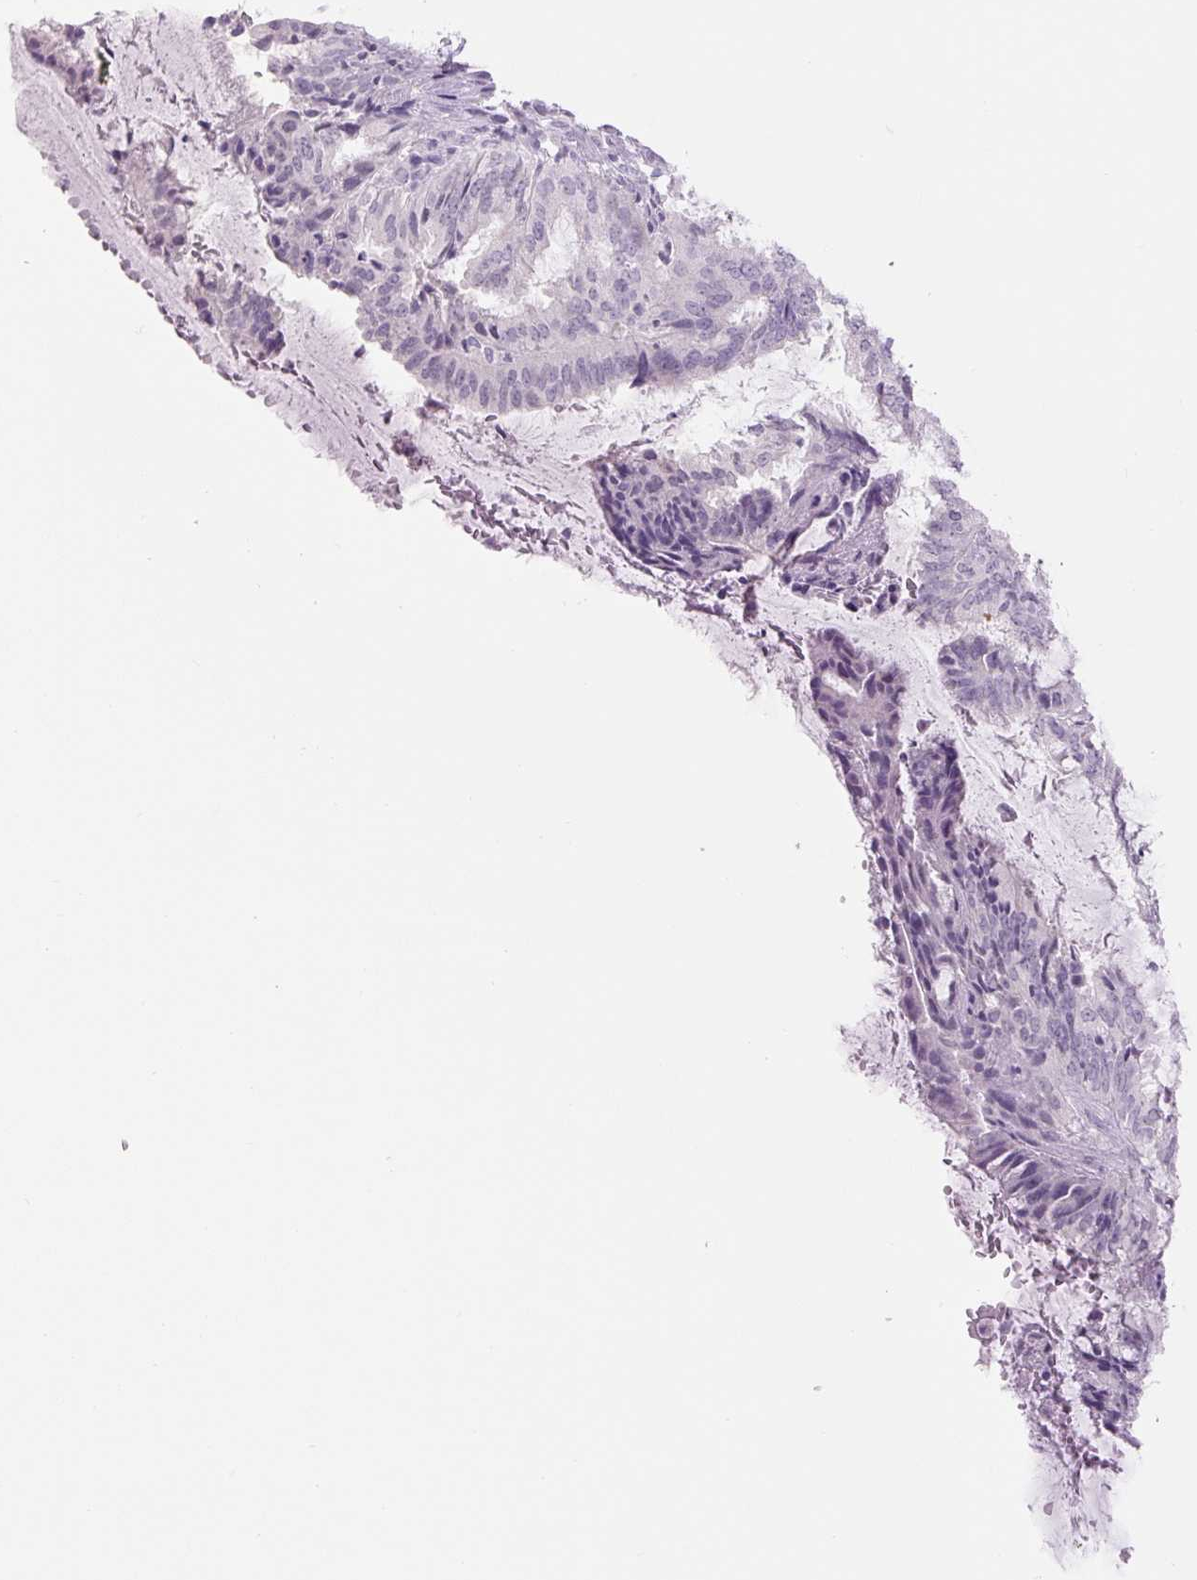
{"staining": {"intensity": "negative", "quantity": "none", "location": "none"}, "tissue": "endometrial cancer", "cell_type": "Tumor cells", "image_type": "cancer", "snomed": [{"axis": "morphology", "description": "Adenocarcinoma, NOS"}, {"axis": "topography", "description": "Endometrium"}], "caption": "A histopathology image of human adenocarcinoma (endometrial) is negative for staining in tumor cells.", "gene": "SIX1", "patient": {"sex": "female", "age": 51}}